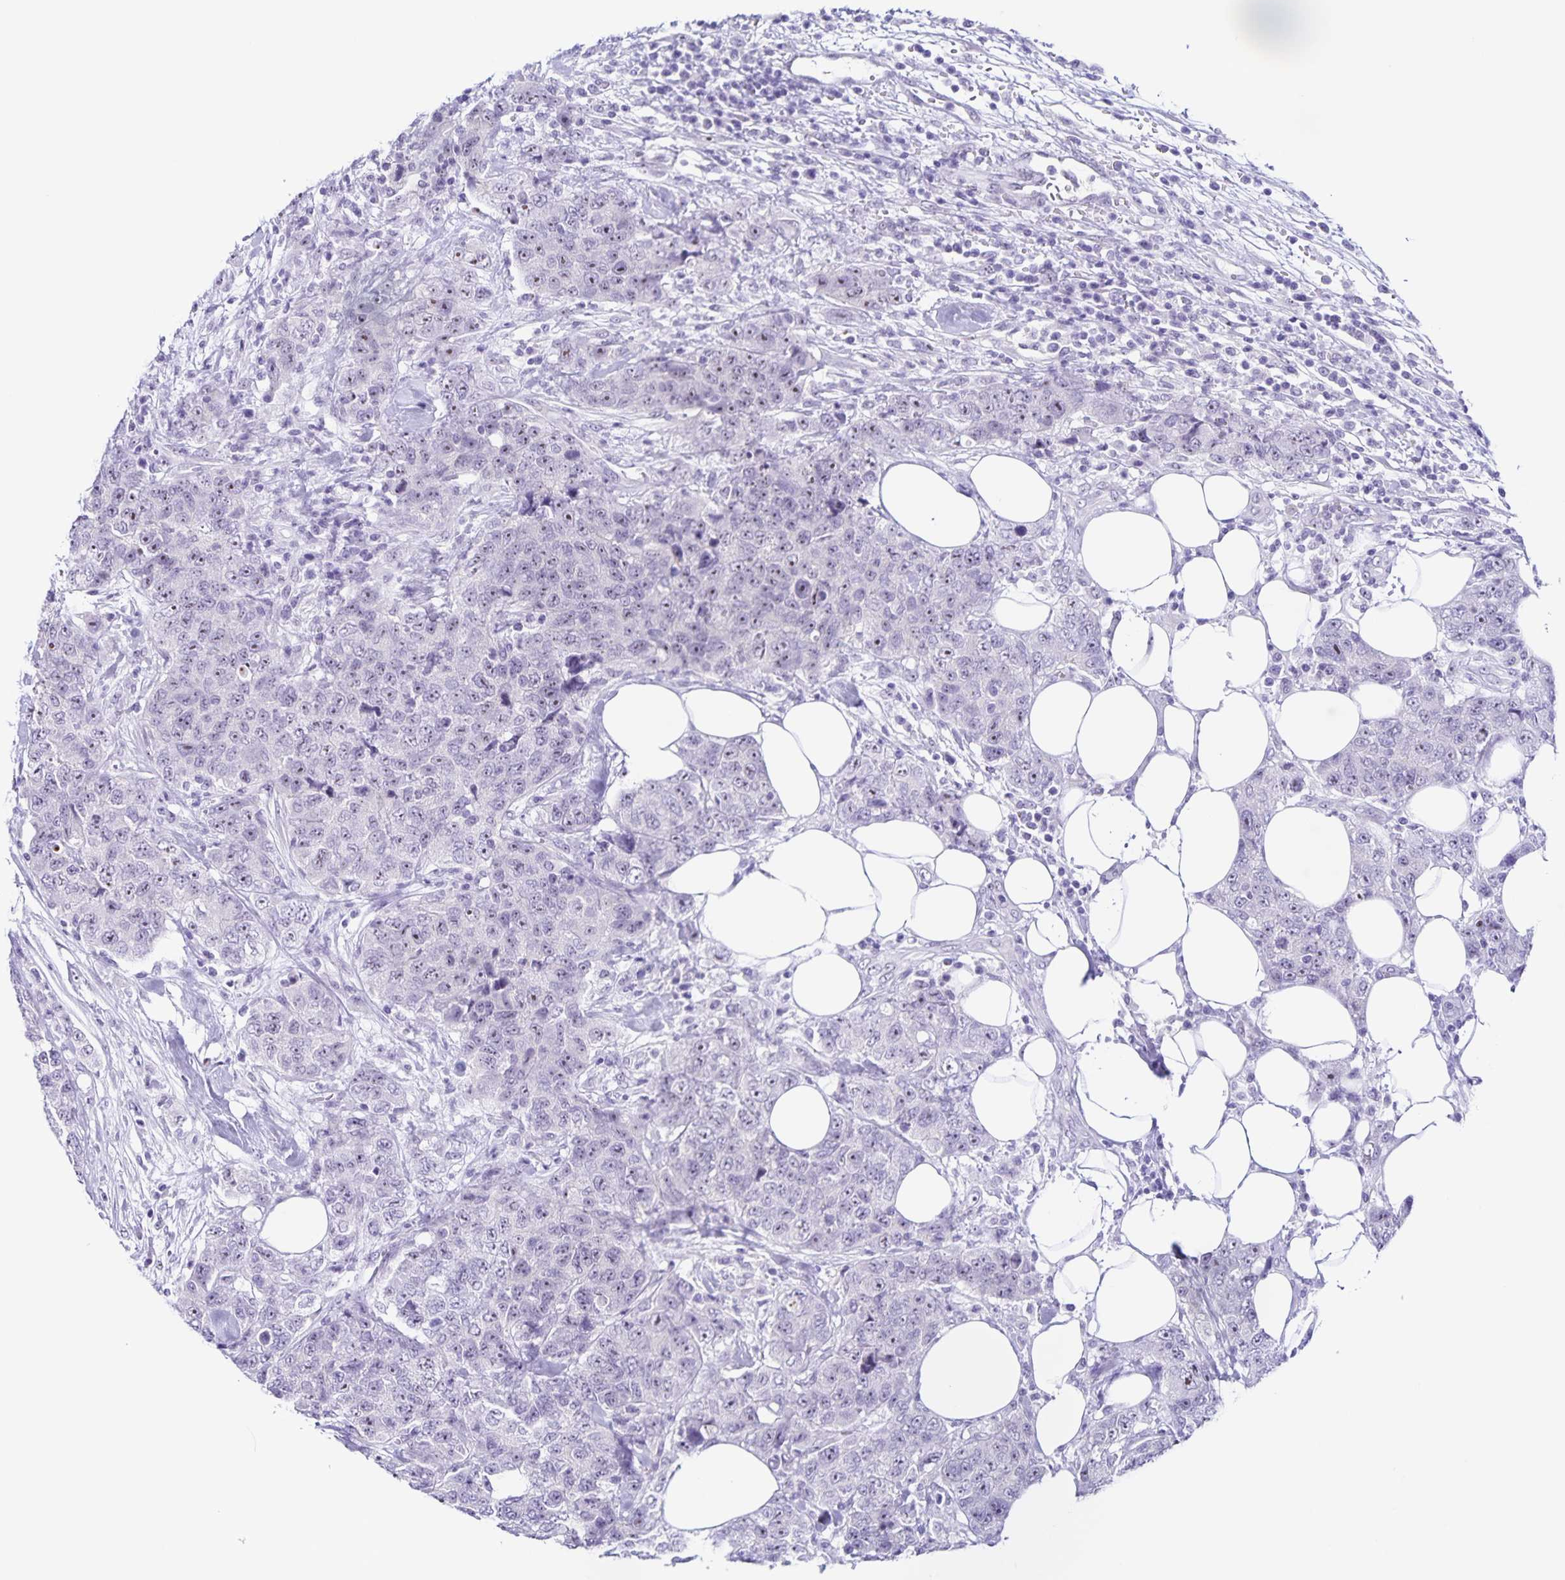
{"staining": {"intensity": "weak", "quantity": "<25%", "location": "nuclear"}, "tissue": "urothelial cancer", "cell_type": "Tumor cells", "image_type": "cancer", "snomed": [{"axis": "morphology", "description": "Urothelial carcinoma, High grade"}, {"axis": "topography", "description": "Urinary bladder"}], "caption": "Protein analysis of urothelial cancer reveals no significant staining in tumor cells. Brightfield microscopy of IHC stained with DAB (3,3'-diaminobenzidine) (brown) and hematoxylin (blue), captured at high magnification.", "gene": "FAM170A", "patient": {"sex": "female", "age": 78}}